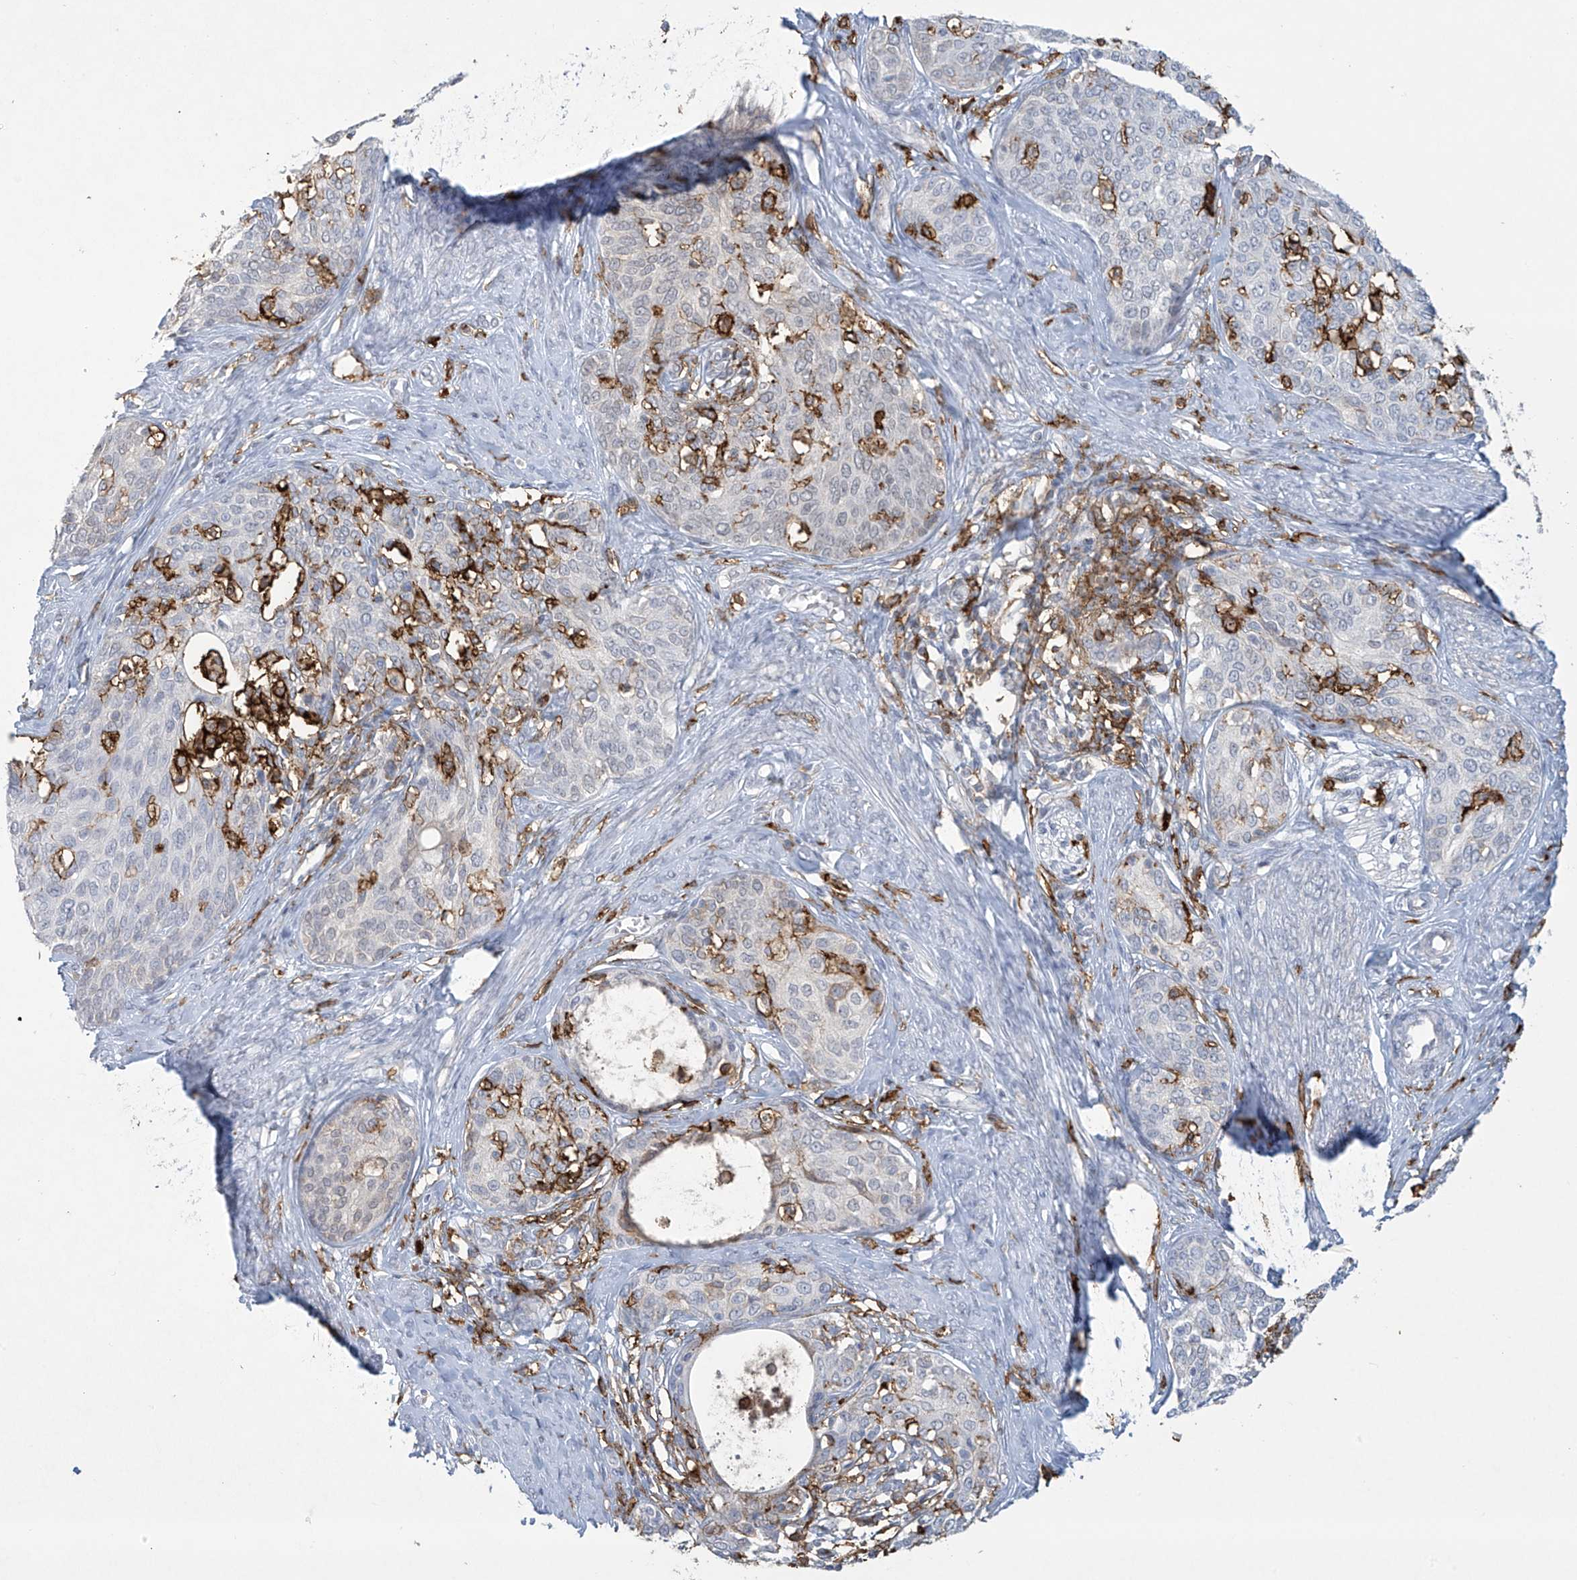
{"staining": {"intensity": "negative", "quantity": "none", "location": "none"}, "tissue": "cervical cancer", "cell_type": "Tumor cells", "image_type": "cancer", "snomed": [{"axis": "morphology", "description": "Squamous cell carcinoma, NOS"}, {"axis": "morphology", "description": "Adenocarcinoma, NOS"}, {"axis": "topography", "description": "Cervix"}], "caption": "Image shows no protein expression in tumor cells of squamous cell carcinoma (cervical) tissue.", "gene": "FCGR3A", "patient": {"sex": "female", "age": 52}}